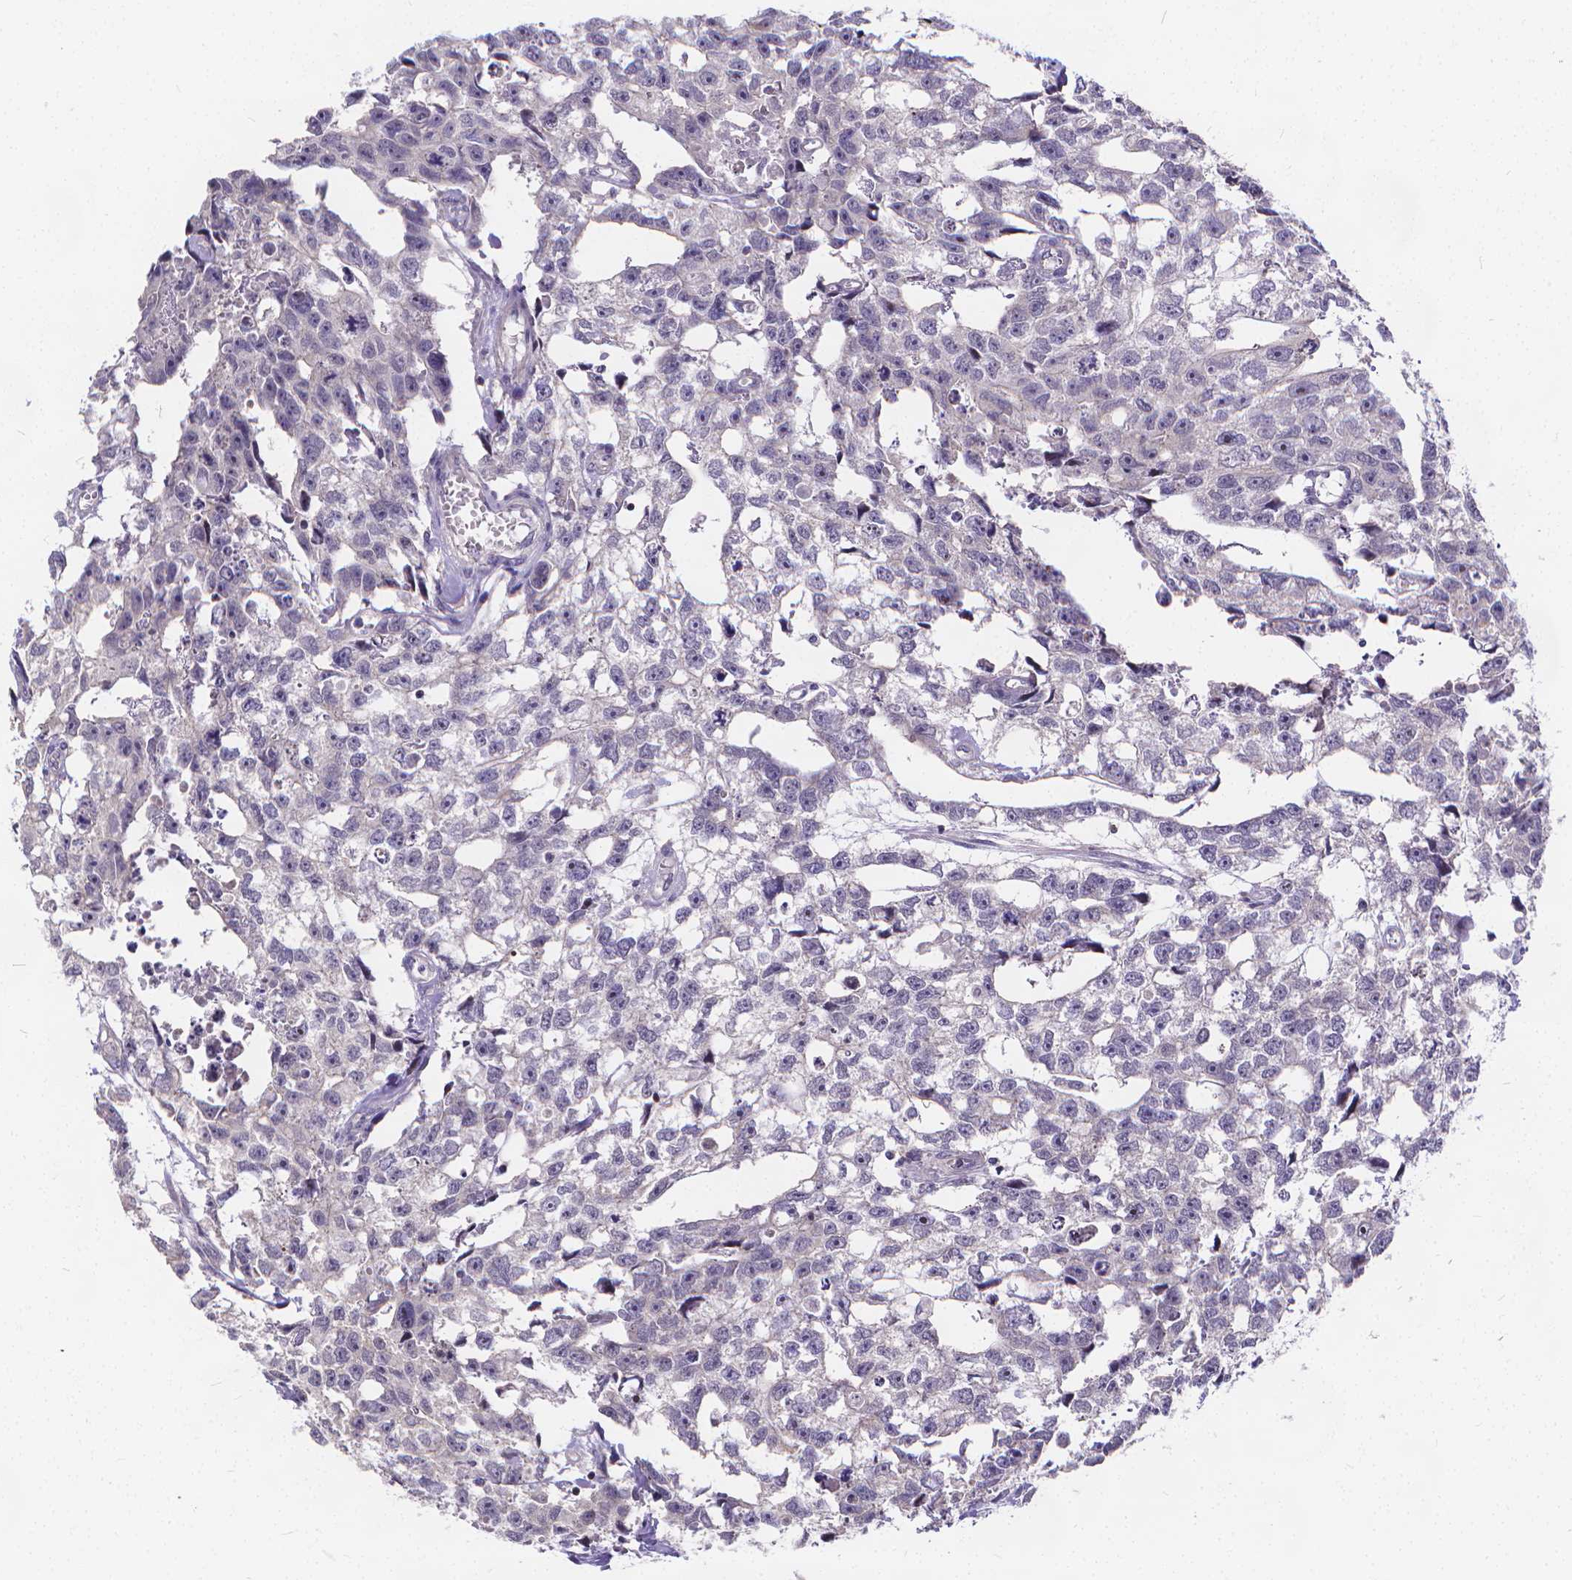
{"staining": {"intensity": "negative", "quantity": "none", "location": "none"}, "tissue": "testis cancer", "cell_type": "Tumor cells", "image_type": "cancer", "snomed": [{"axis": "morphology", "description": "Carcinoma, Embryonal, NOS"}, {"axis": "morphology", "description": "Teratoma, malignant, NOS"}, {"axis": "topography", "description": "Testis"}], "caption": "A histopathology image of human testis embryonal carcinoma is negative for staining in tumor cells.", "gene": "GLRB", "patient": {"sex": "male", "age": 44}}